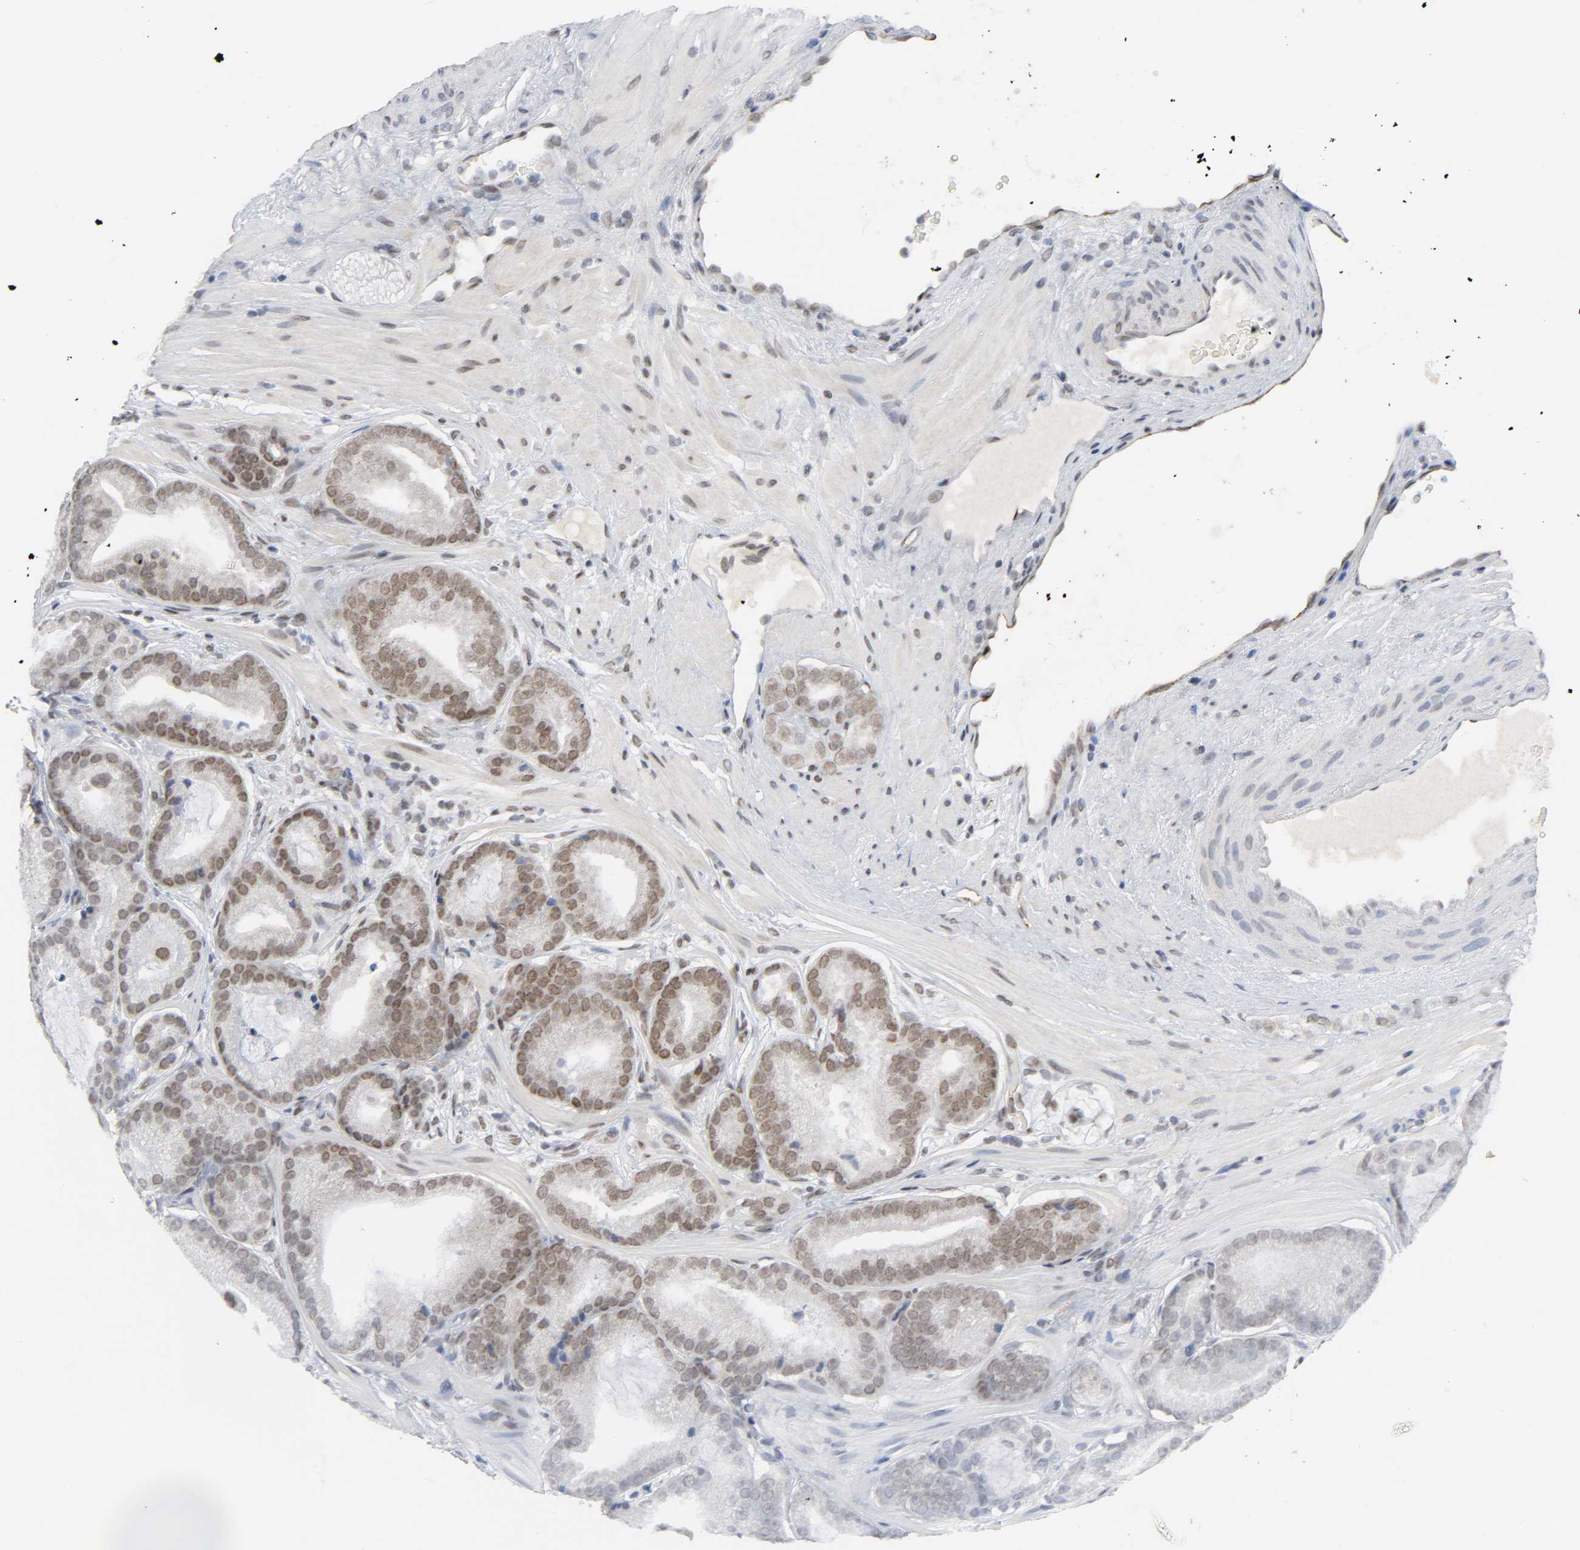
{"staining": {"intensity": "moderate", "quantity": "25%-75%", "location": "nuclear"}, "tissue": "prostate cancer", "cell_type": "Tumor cells", "image_type": "cancer", "snomed": [{"axis": "morphology", "description": "Adenocarcinoma, Low grade"}, {"axis": "topography", "description": "Prostate"}], "caption": "Prostate adenocarcinoma (low-grade) stained with a brown dye reveals moderate nuclear positive staining in about 25%-75% of tumor cells.", "gene": "NCOA6", "patient": {"sex": "male", "age": 58}}